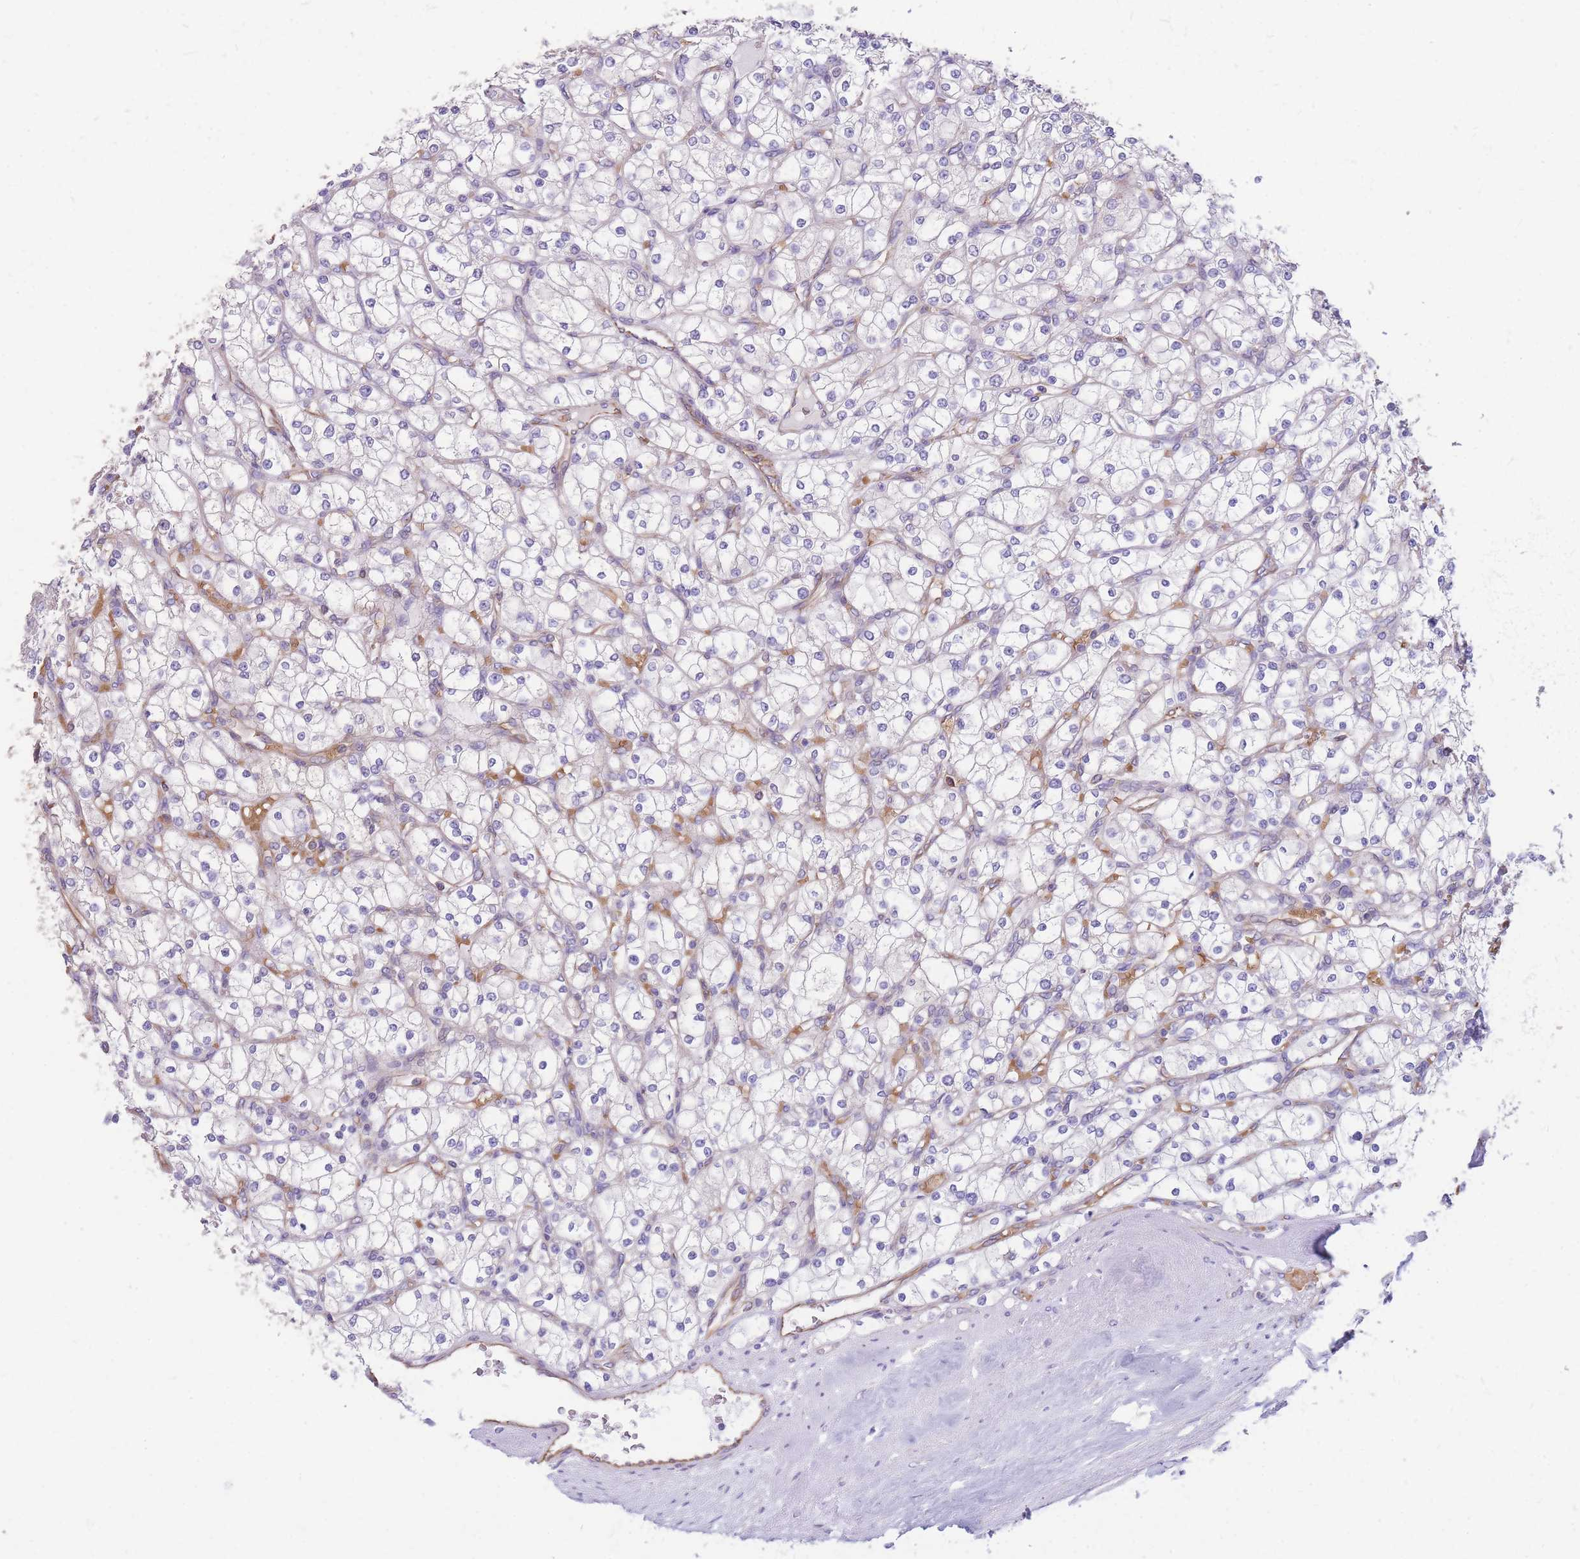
{"staining": {"intensity": "negative", "quantity": "none", "location": "none"}, "tissue": "renal cancer", "cell_type": "Tumor cells", "image_type": "cancer", "snomed": [{"axis": "morphology", "description": "Adenocarcinoma, NOS"}, {"axis": "topography", "description": "Kidney"}], "caption": "Immunohistochemistry histopathology image of human renal cancer stained for a protein (brown), which displays no staining in tumor cells. (DAB (3,3'-diaminobenzidine) immunohistochemistry, high magnification).", "gene": "ANKRD53", "patient": {"sex": "male", "age": 80}}